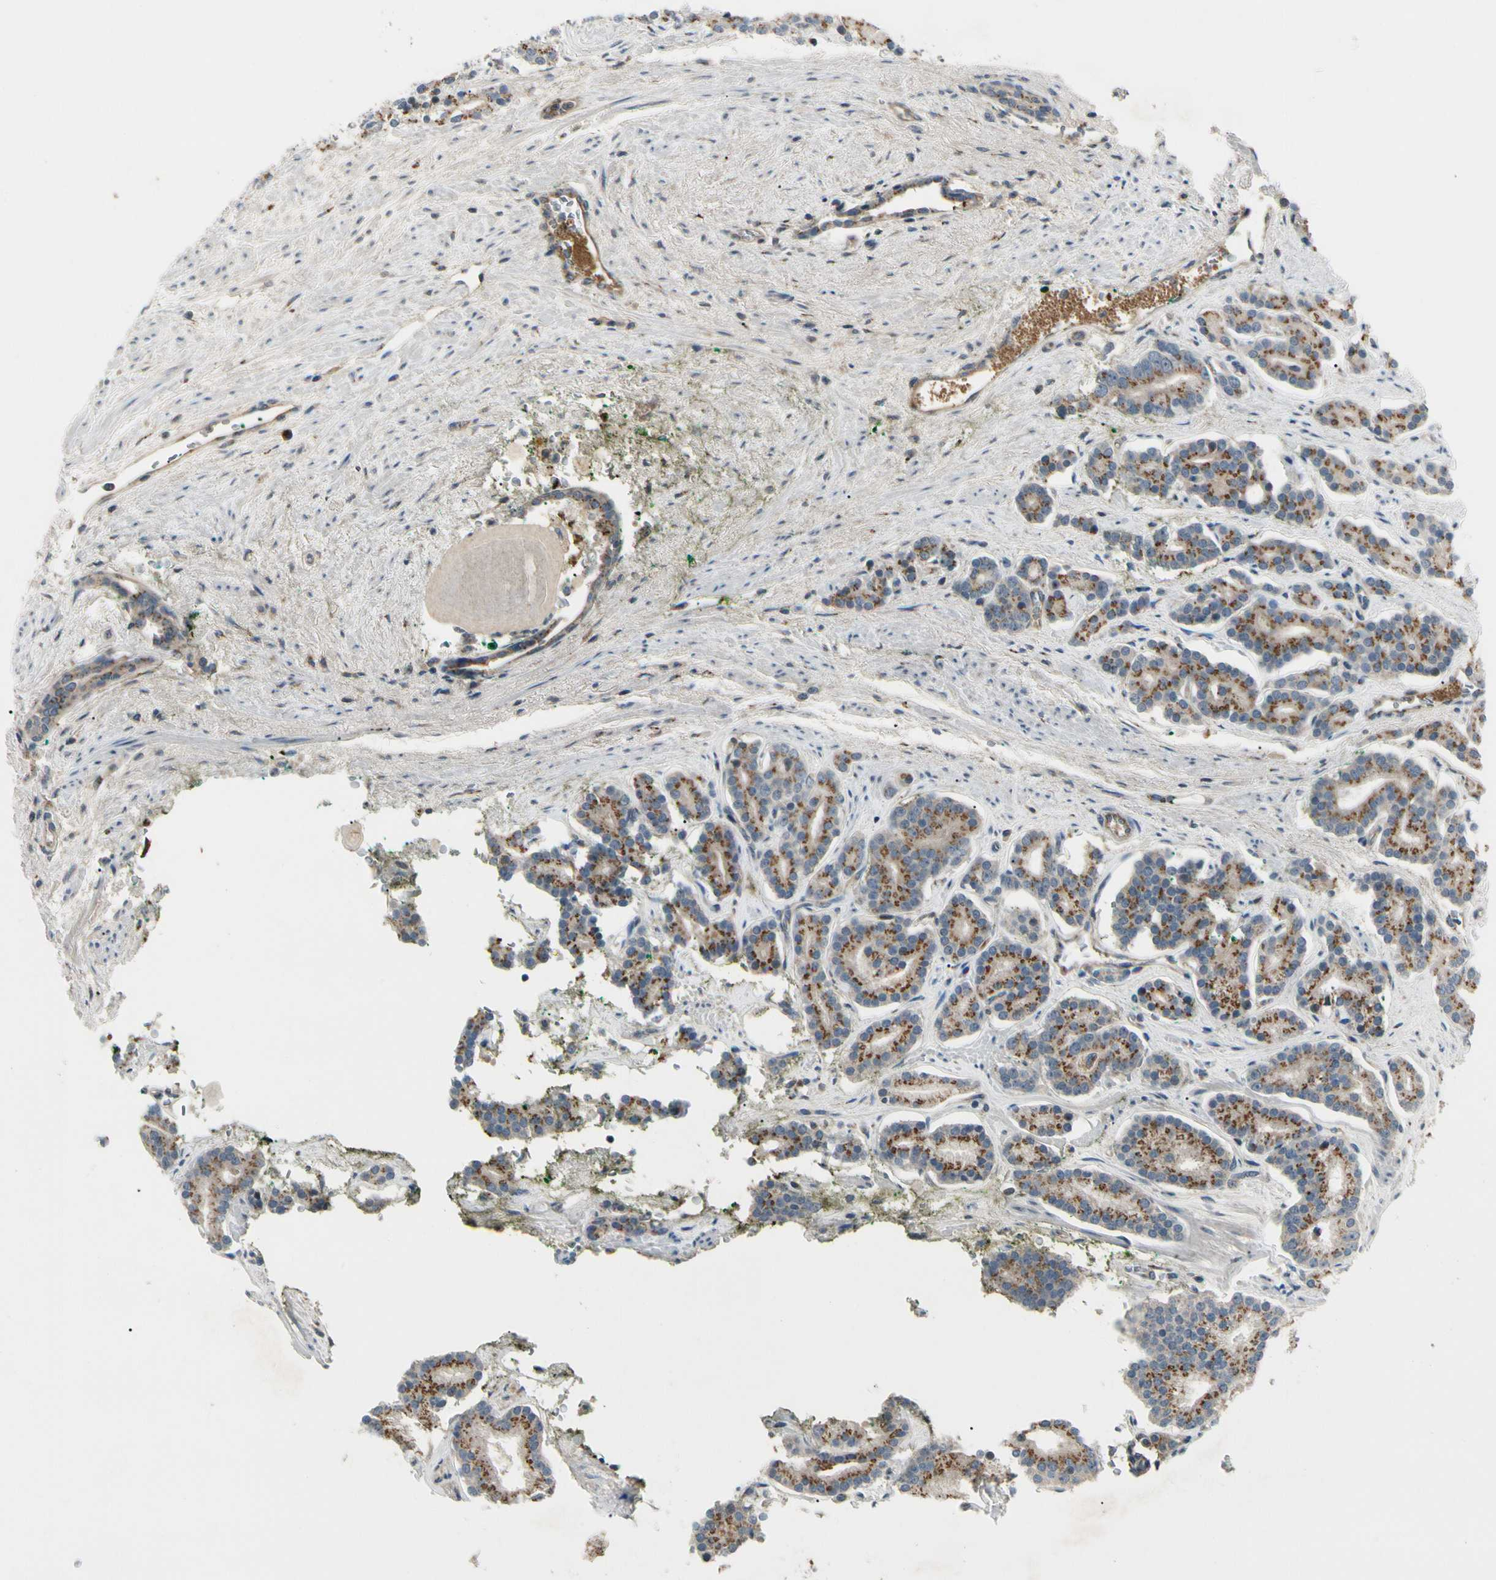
{"staining": {"intensity": "strong", "quantity": ">75%", "location": "cytoplasmic/membranous"}, "tissue": "prostate cancer", "cell_type": "Tumor cells", "image_type": "cancer", "snomed": [{"axis": "morphology", "description": "Adenocarcinoma, Low grade"}, {"axis": "topography", "description": "Prostate"}], "caption": "Adenocarcinoma (low-grade) (prostate) stained for a protein displays strong cytoplasmic/membranous positivity in tumor cells. (DAB IHC, brown staining for protein, blue staining for nuclei).", "gene": "ABCA3", "patient": {"sex": "male", "age": 63}}